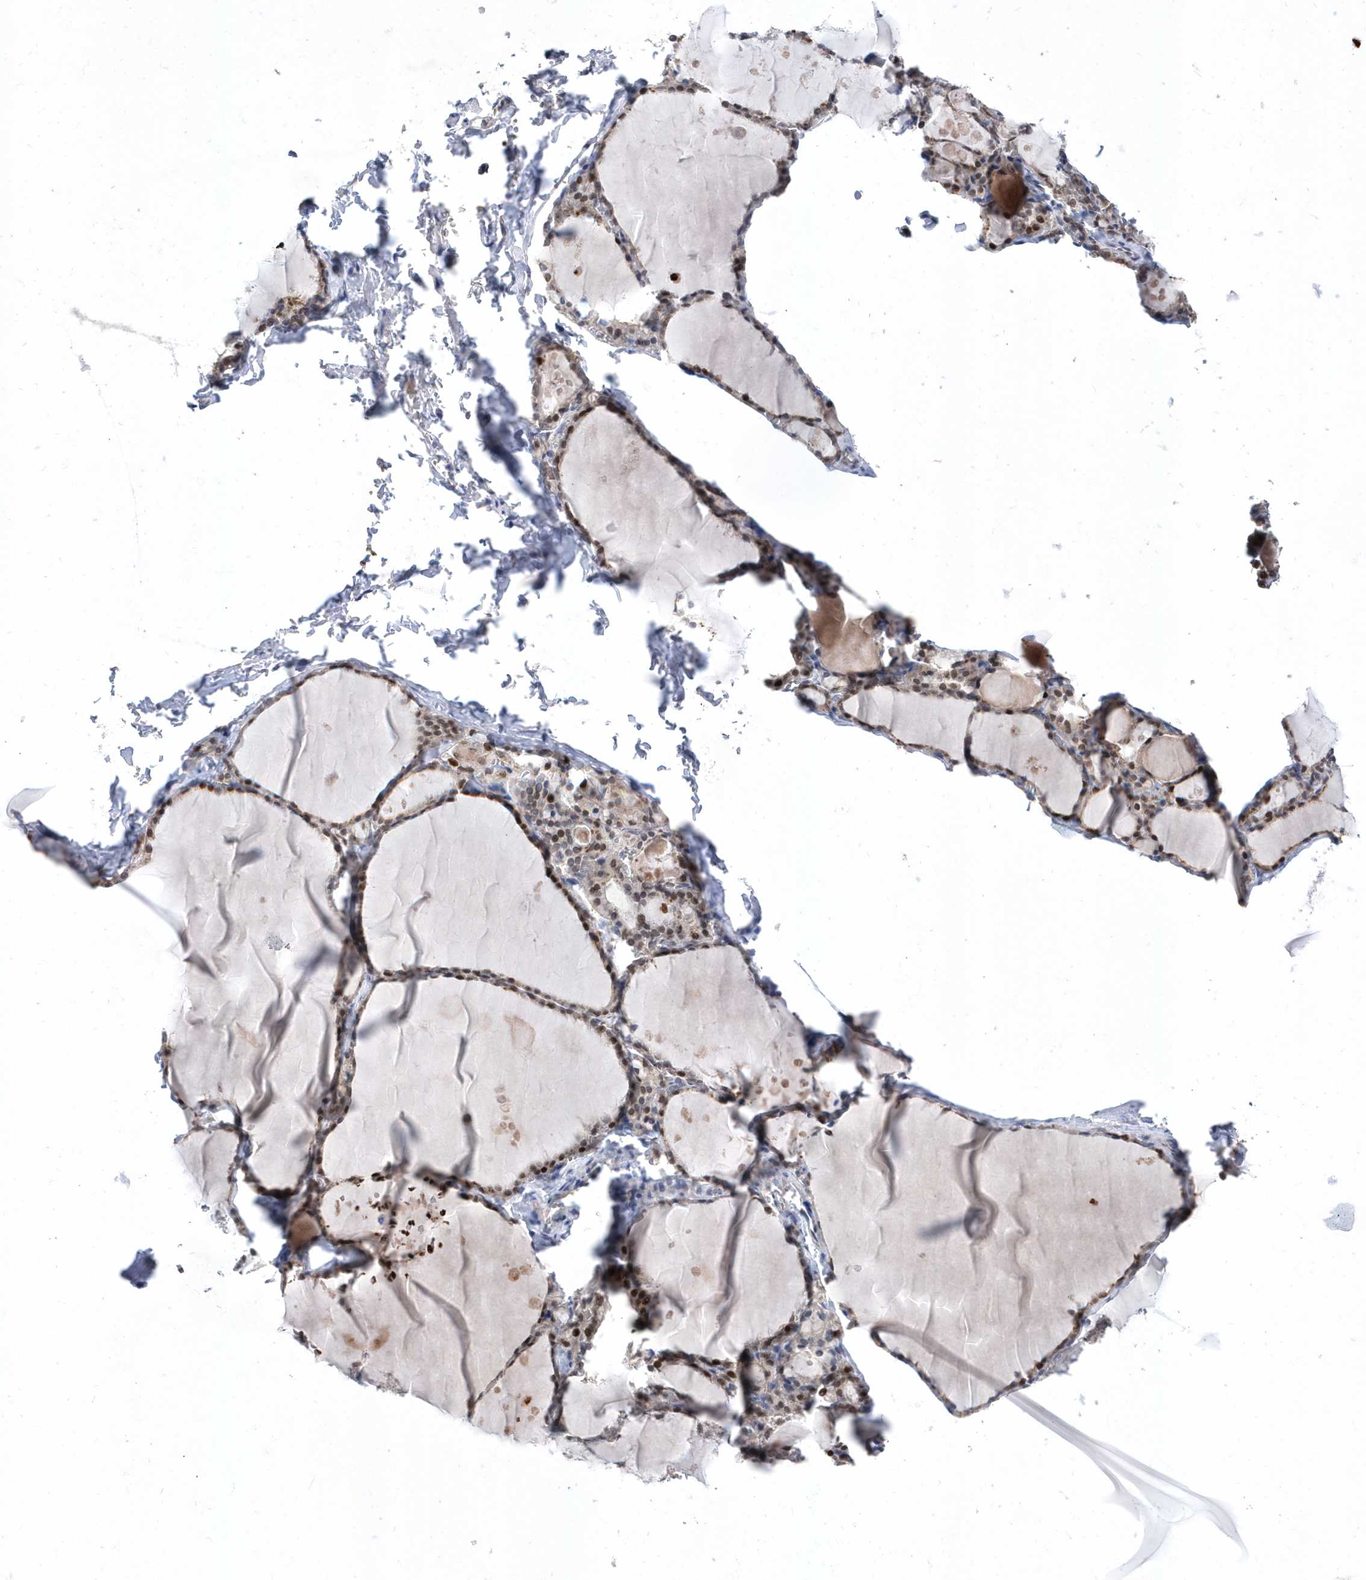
{"staining": {"intensity": "moderate", "quantity": "25%-75%", "location": "nuclear"}, "tissue": "thyroid gland", "cell_type": "Glandular cells", "image_type": "normal", "snomed": [{"axis": "morphology", "description": "Normal tissue, NOS"}, {"axis": "topography", "description": "Thyroid gland"}], "caption": "This image shows benign thyroid gland stained with immunohistochemistry (IHC) to label a protein in brown. The nuclear of glandular cells show moderate positivity for the protein. Nuclei are counter-stained blue.", "gene": "ZNF875", "patient": {"sex": "male", "age": 56}}